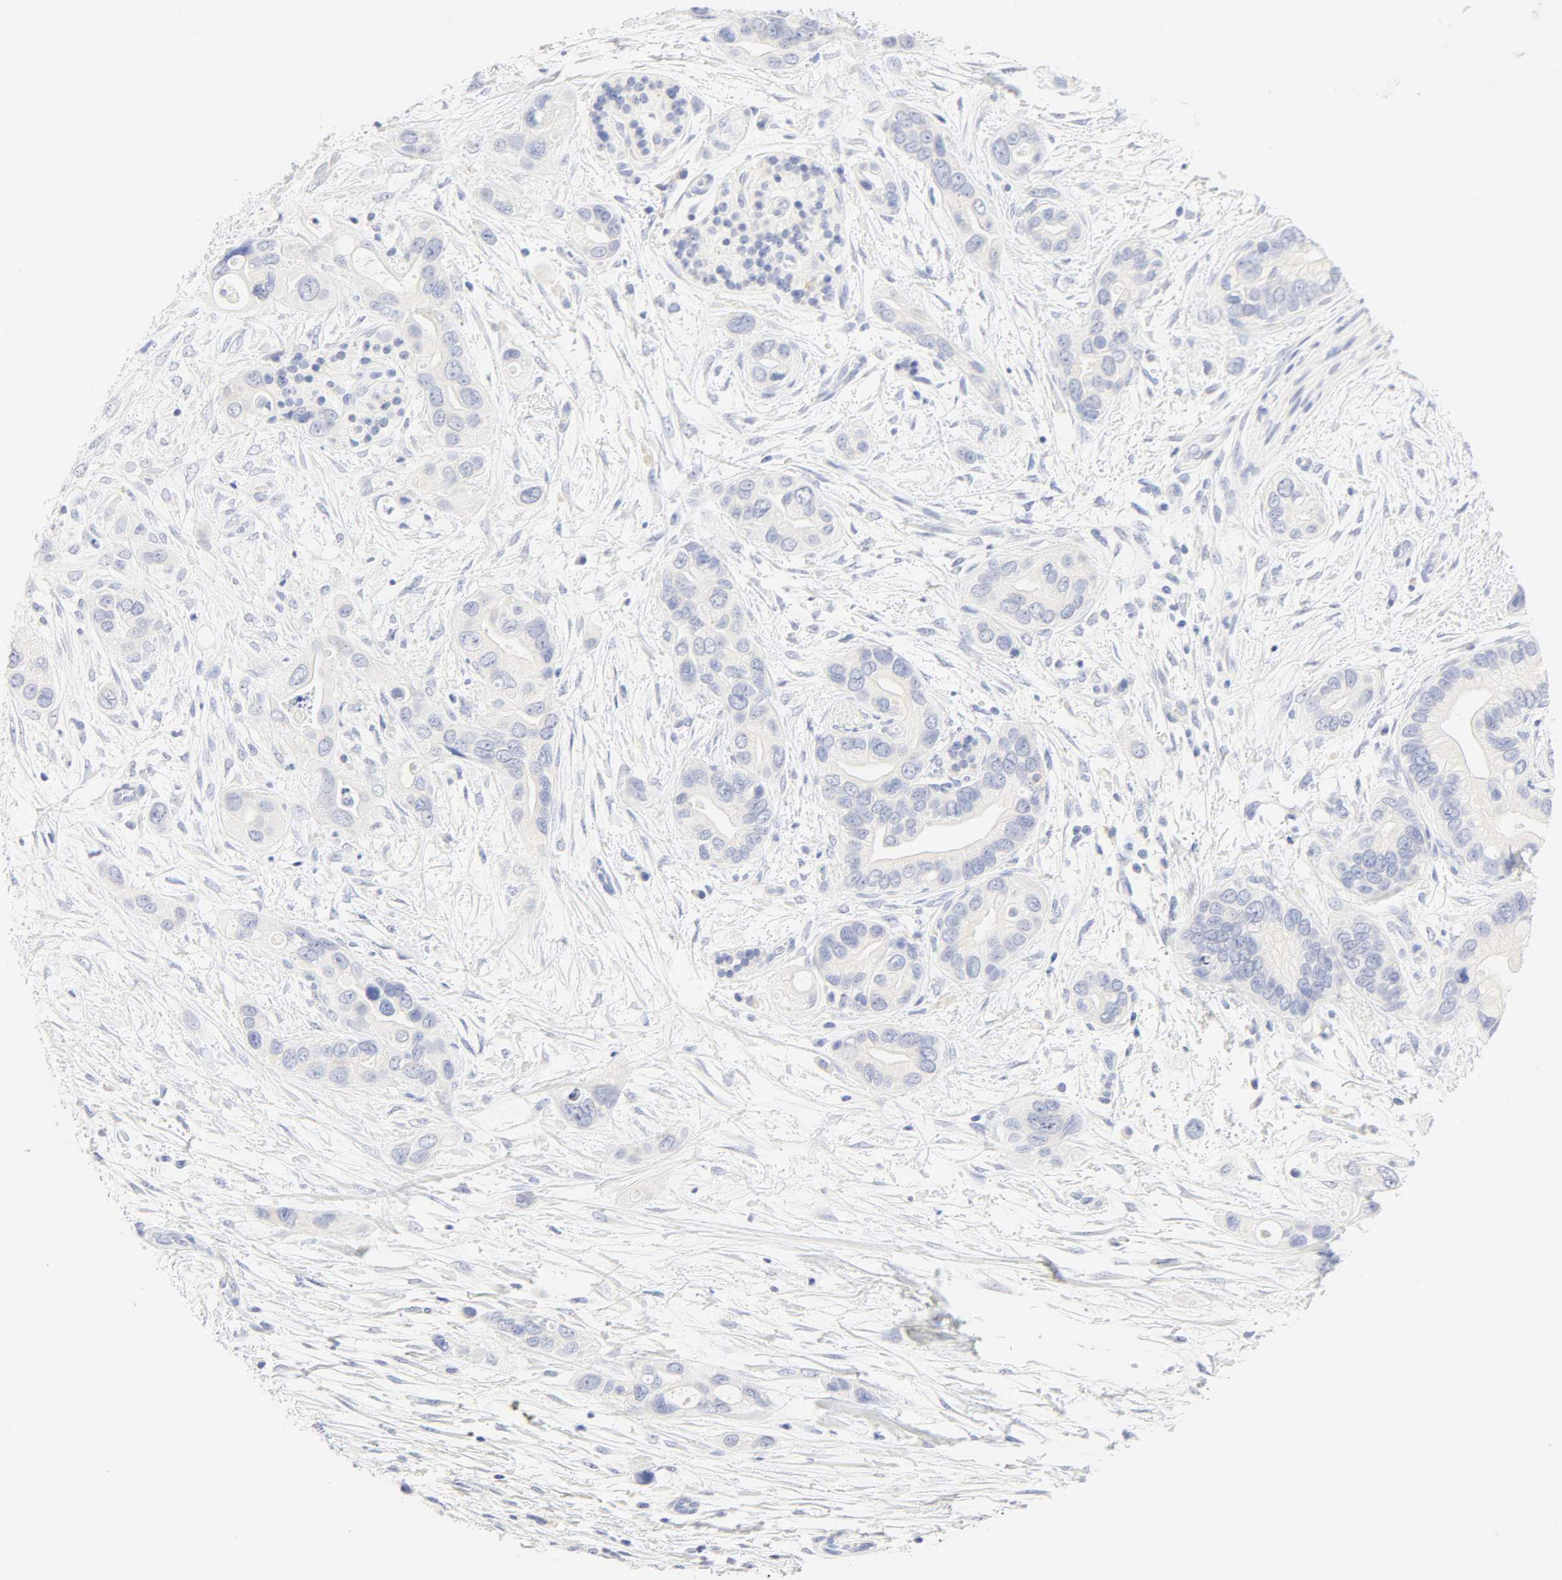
{"staining": {"intensity": "negative", "quantity": "none", "location": "none"}, "tissue": "pancreatic cancer", "cell_type": "Tumor cells", "image_type": "cancer", "snomed": [{"axis": "morphology", "description": "Adenocarcinoma, NOS"}, {"axis": "topography", "description": "Pancreas"}], "caption": "A histopathology image of human adenocarcinoma (pancreatic) is negative for staining in tumor cells. (DAB (3,3'-diaminobenzidine) immunohistochemistry, high magnification).", "gene": "SLCO1B3", "patient": {"sex": "female", "age": 77}}